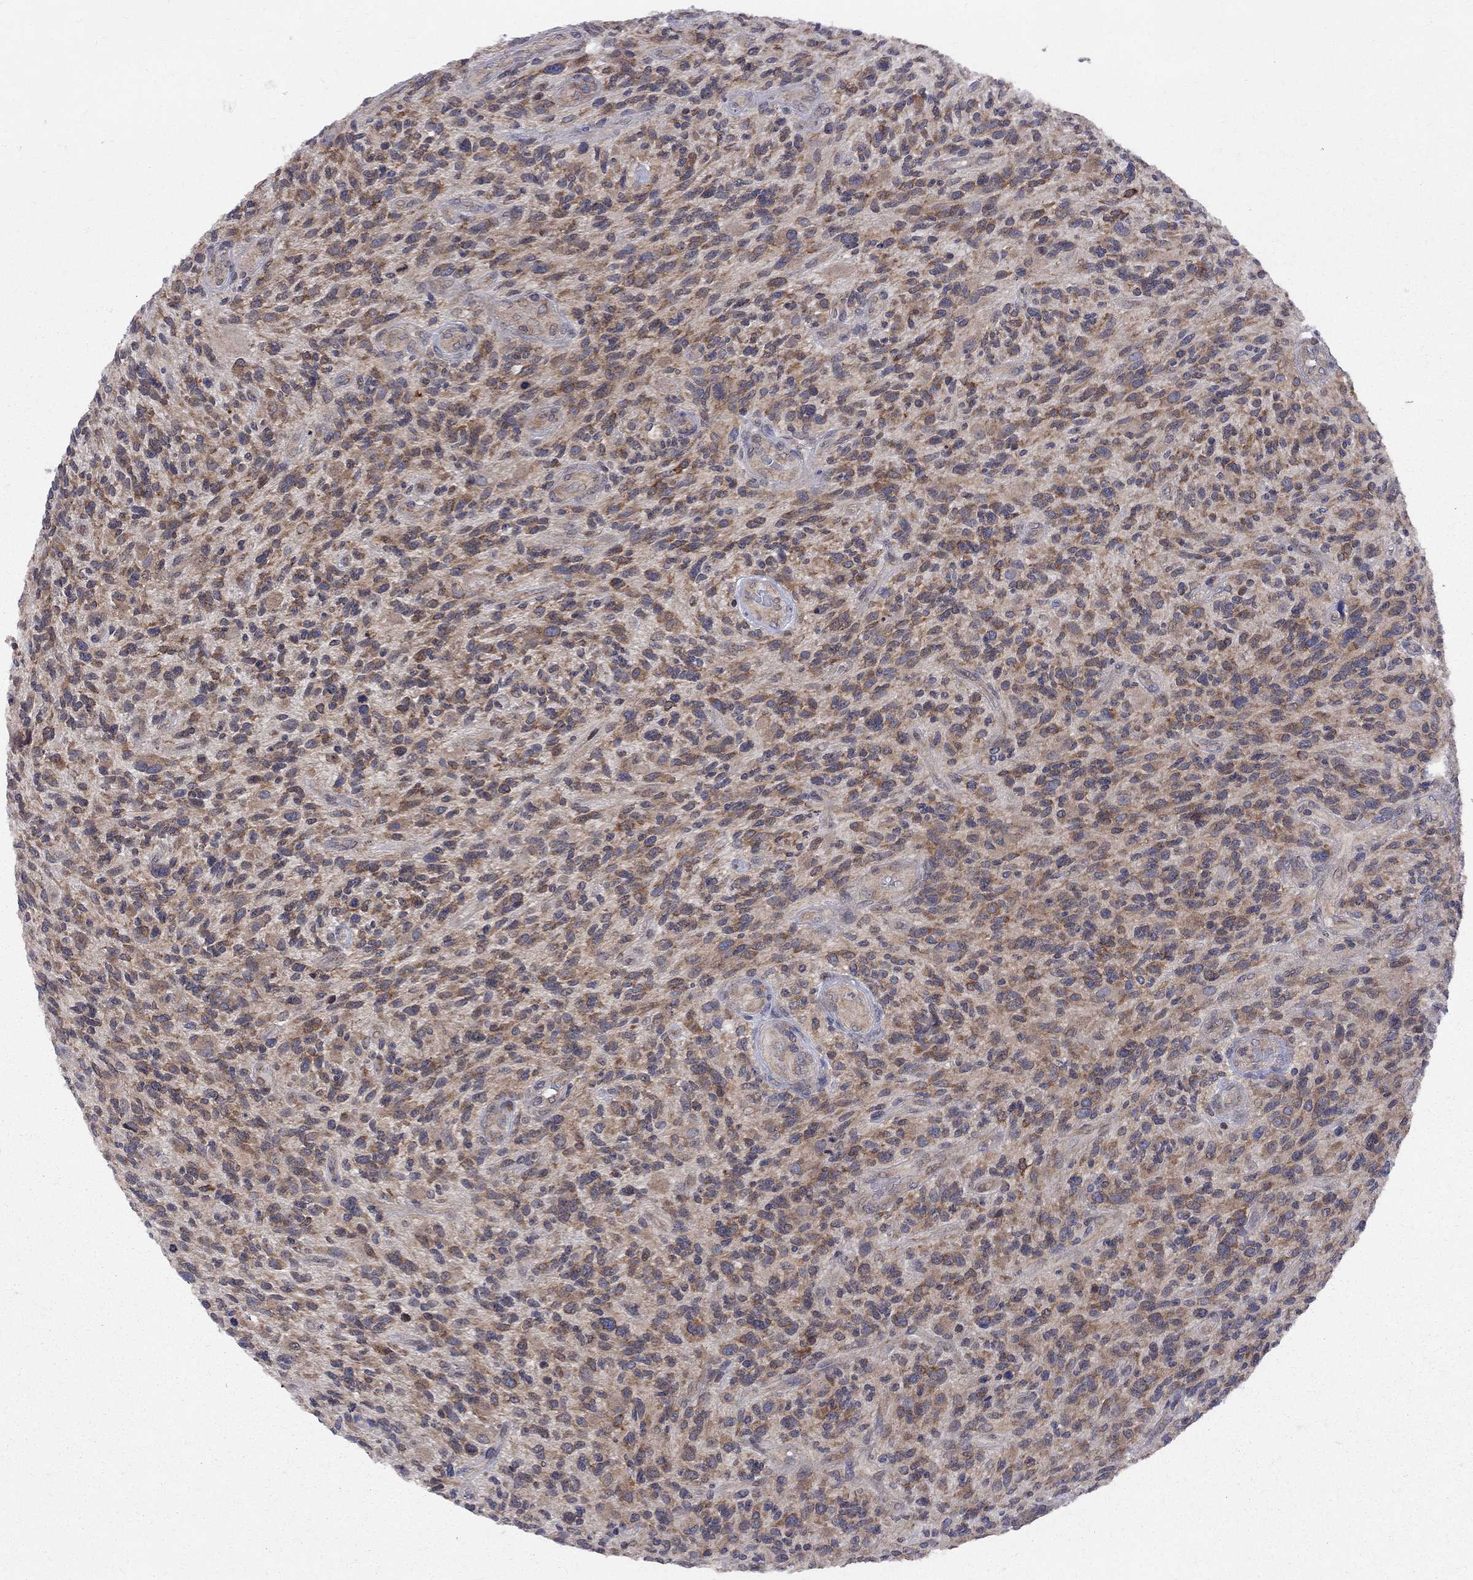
{"staining": {"intensity": "moderate", "quantity": ">75%", "location": "cytoplasmic/membranous"}, "tissue": "glioma", "cell_type": "Tumor cells", "image_type": "cancer", "snomed": [{"axis": "morphology", "description": "Glioma, malignant, High grade"}, {"axis": "topography", "description": "Brain"}], "caption": "Immunohistochemical staining of human glioma demonstrates moderate cytoplasmic/membranous protein positivity in approximately >75% of tumor cells.", "gene": "CNOT11", "patient": {"sex": "male", "age": 47}}